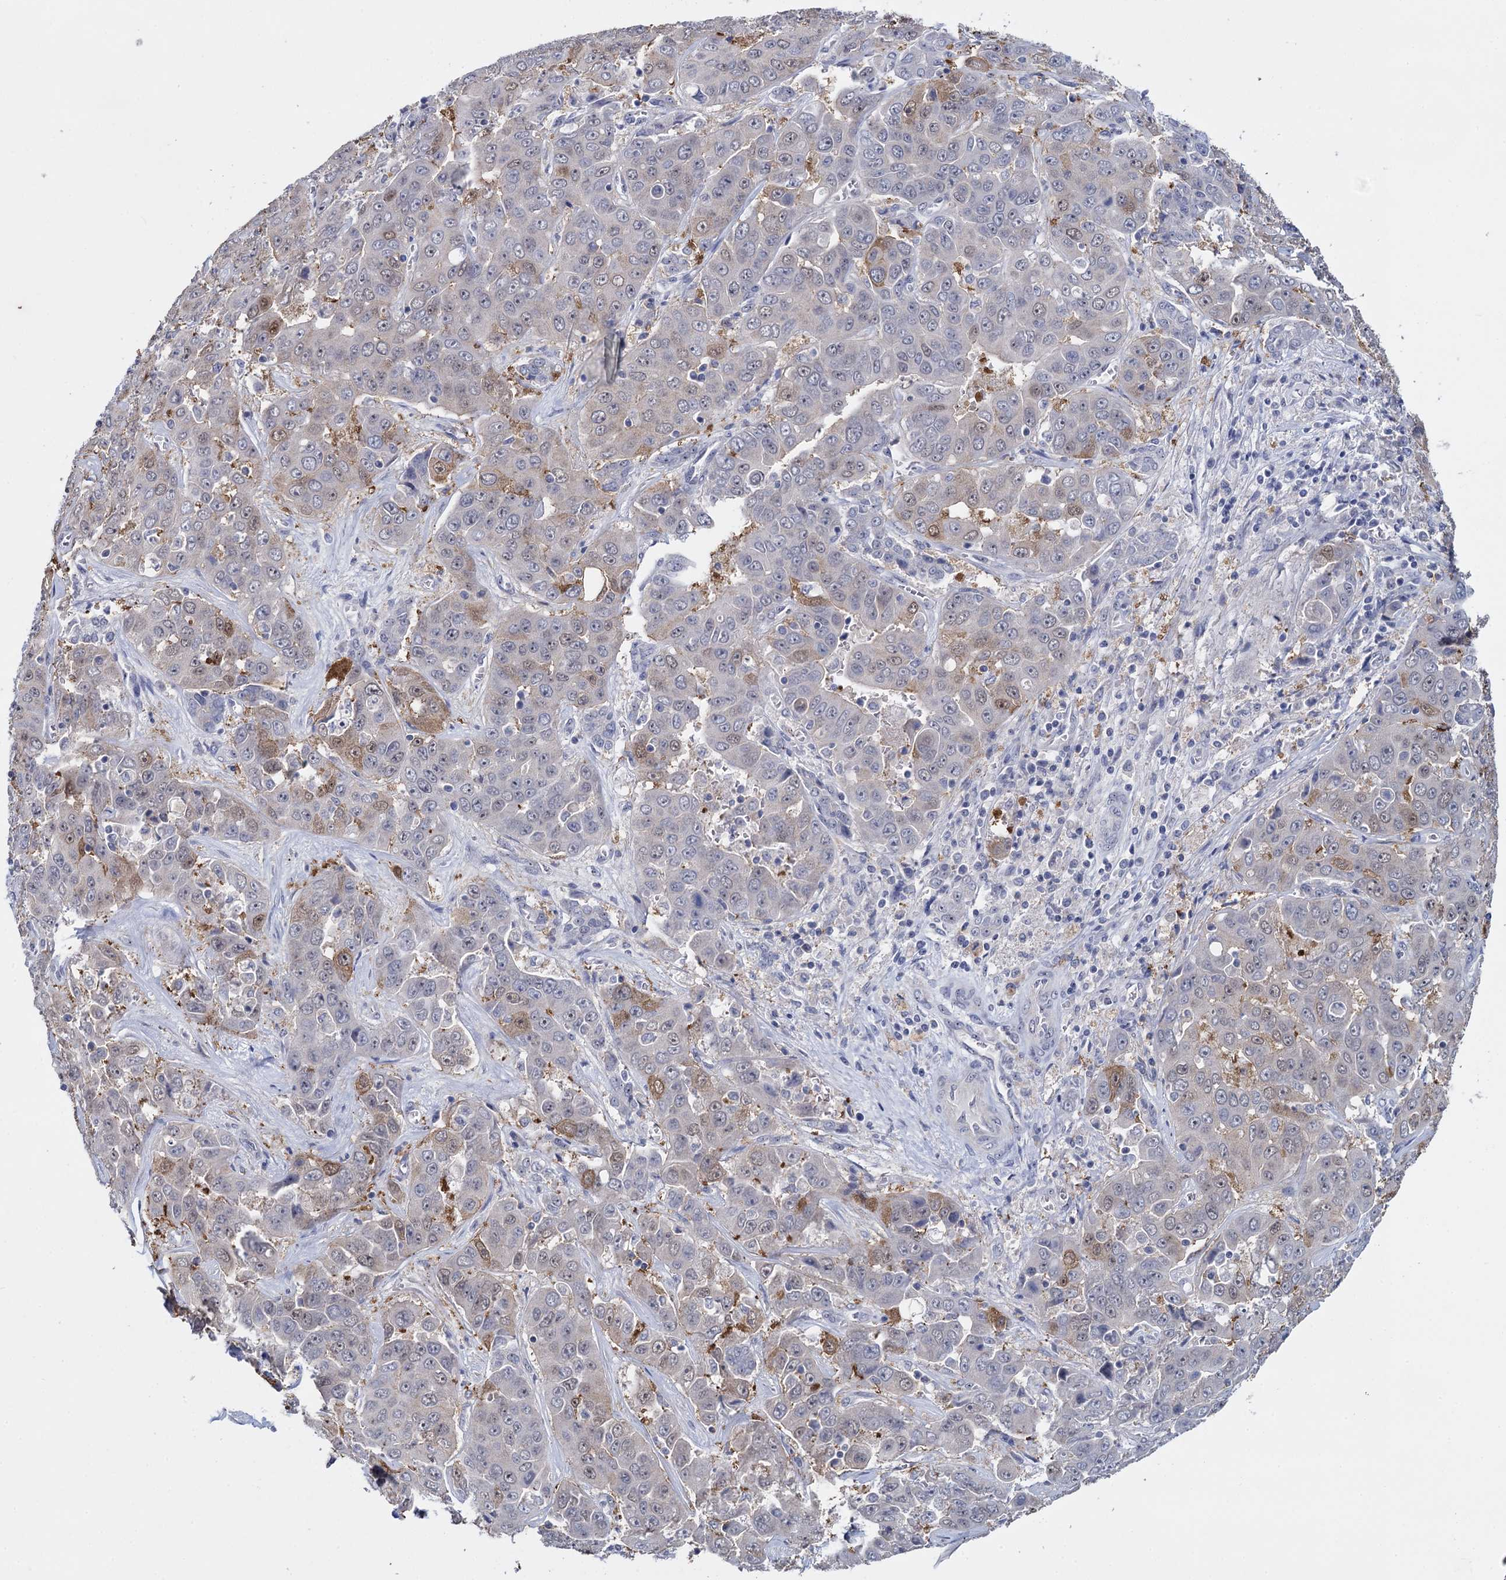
{"staining": {"intensity": "moderate", "quantity": "<25%", "location": "cytoplasmic/membranous"}, "tissue": "liver cancer", "cell_type": "Tumor cells", "image_type": "cancer", "snomed": [{"axis": "morphology", "description": "Cholangiocarcinoma"}, {"axis": "topography", "description": "Liver"}], "caption": "Immunohistochemistry (DAB (3,3'-diaminobenzidine)) staining of human liver cancer displays moderate cytoplasmic/membranous protein staining in about <25% of tumor cells.", "gene": "SFN", "patient": {"sex": "female", "age": 52}}